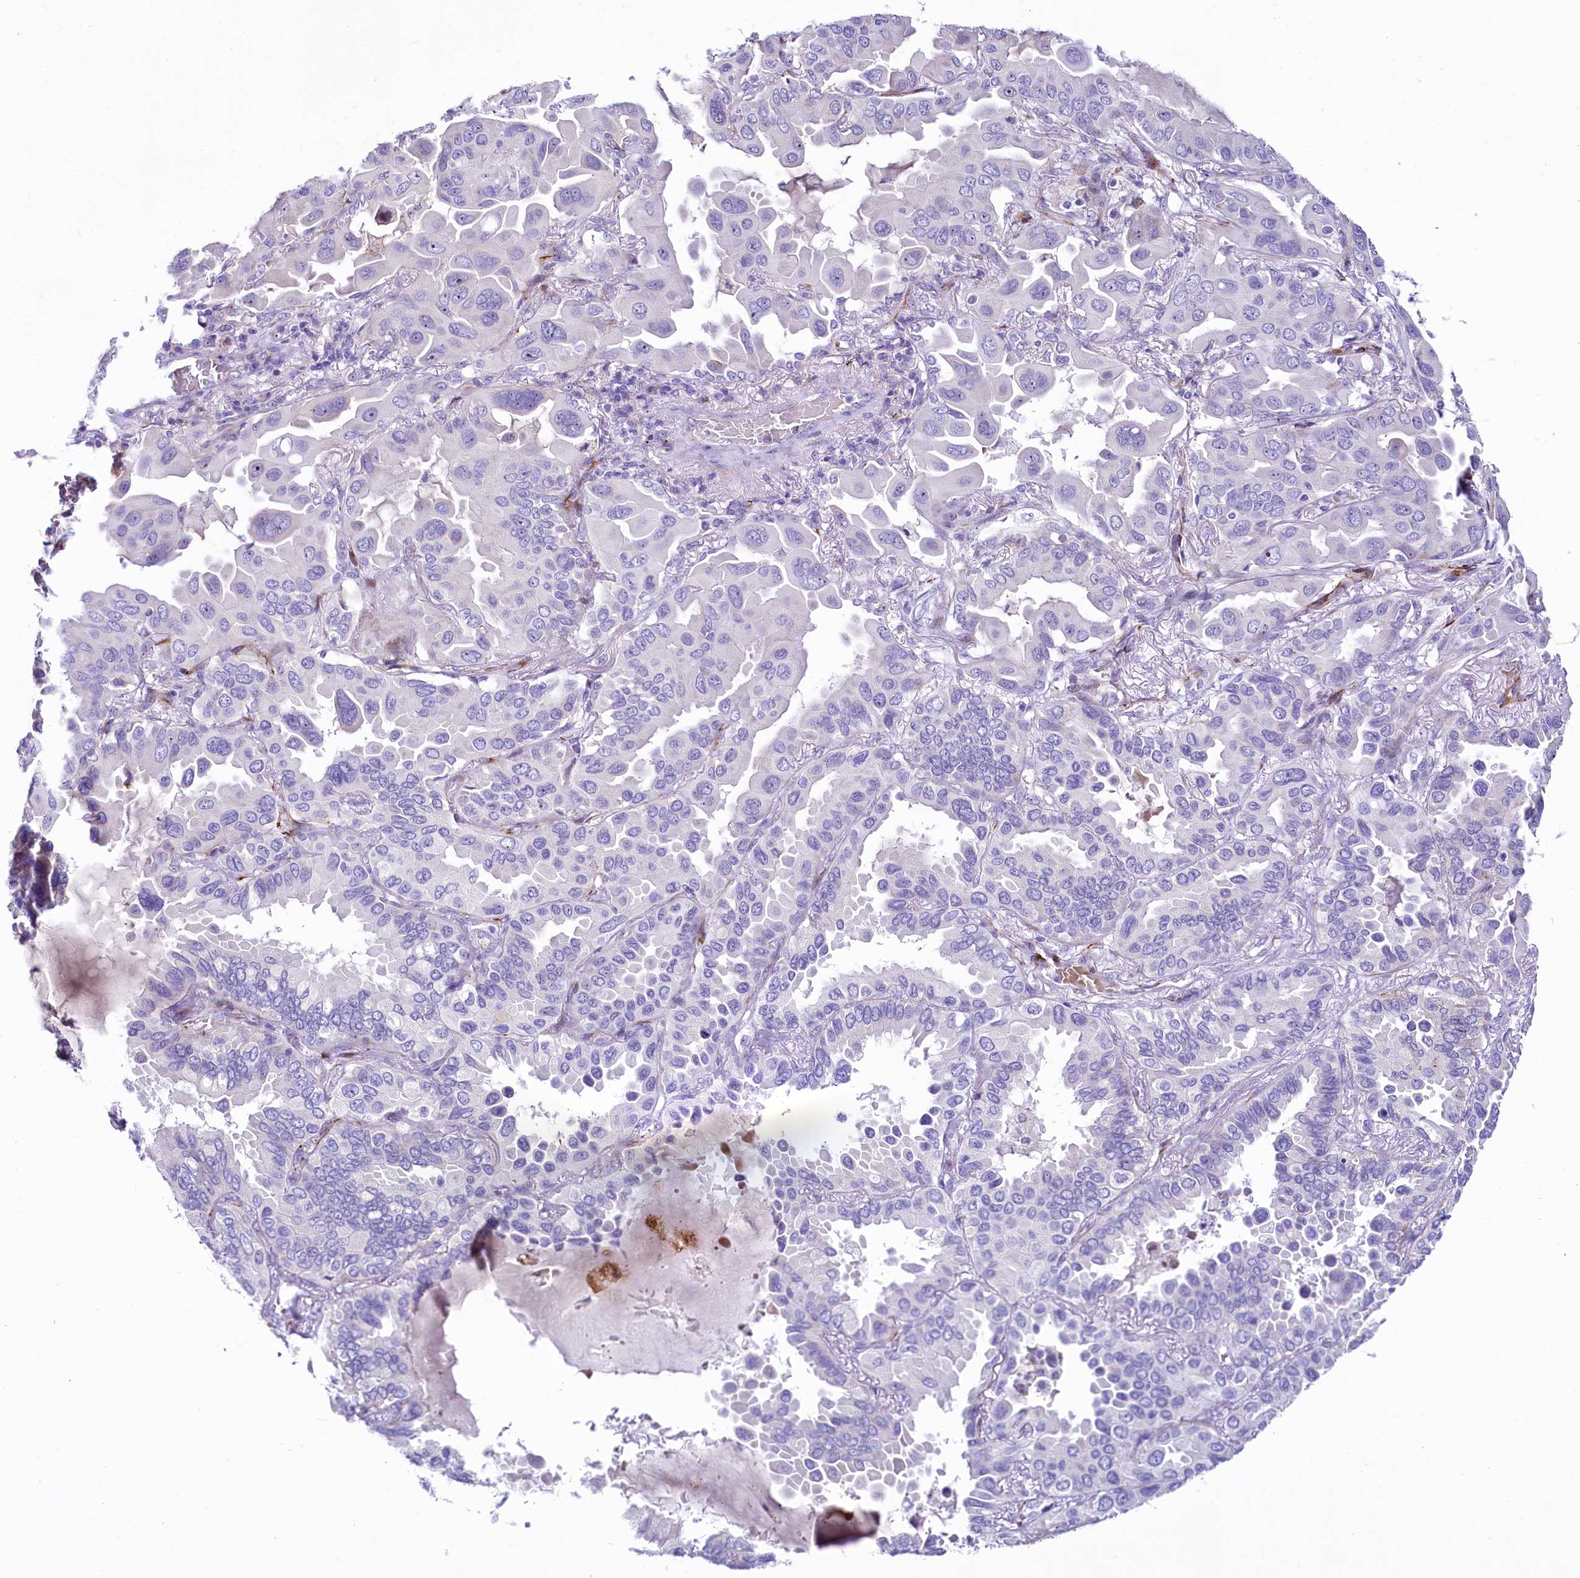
{"staining": {"intensity": "negative", "quantity": "none", "location": "none"}, "tissue": "lung cancer", "cell_type": "Tumor cells", "image_type": "cancer", "snomed": [{"axis": "morphology", "description": "Adenocarcinoma, NOS"}, {"axis": "topography", "description": "Lung"}], "caption": "This is an IHC histopathology image of adenocarcinoma (lung). There is no staining in tumor cells.", "gene": "SH3TC2", "patient": {"sex": "male", "age": 64}}